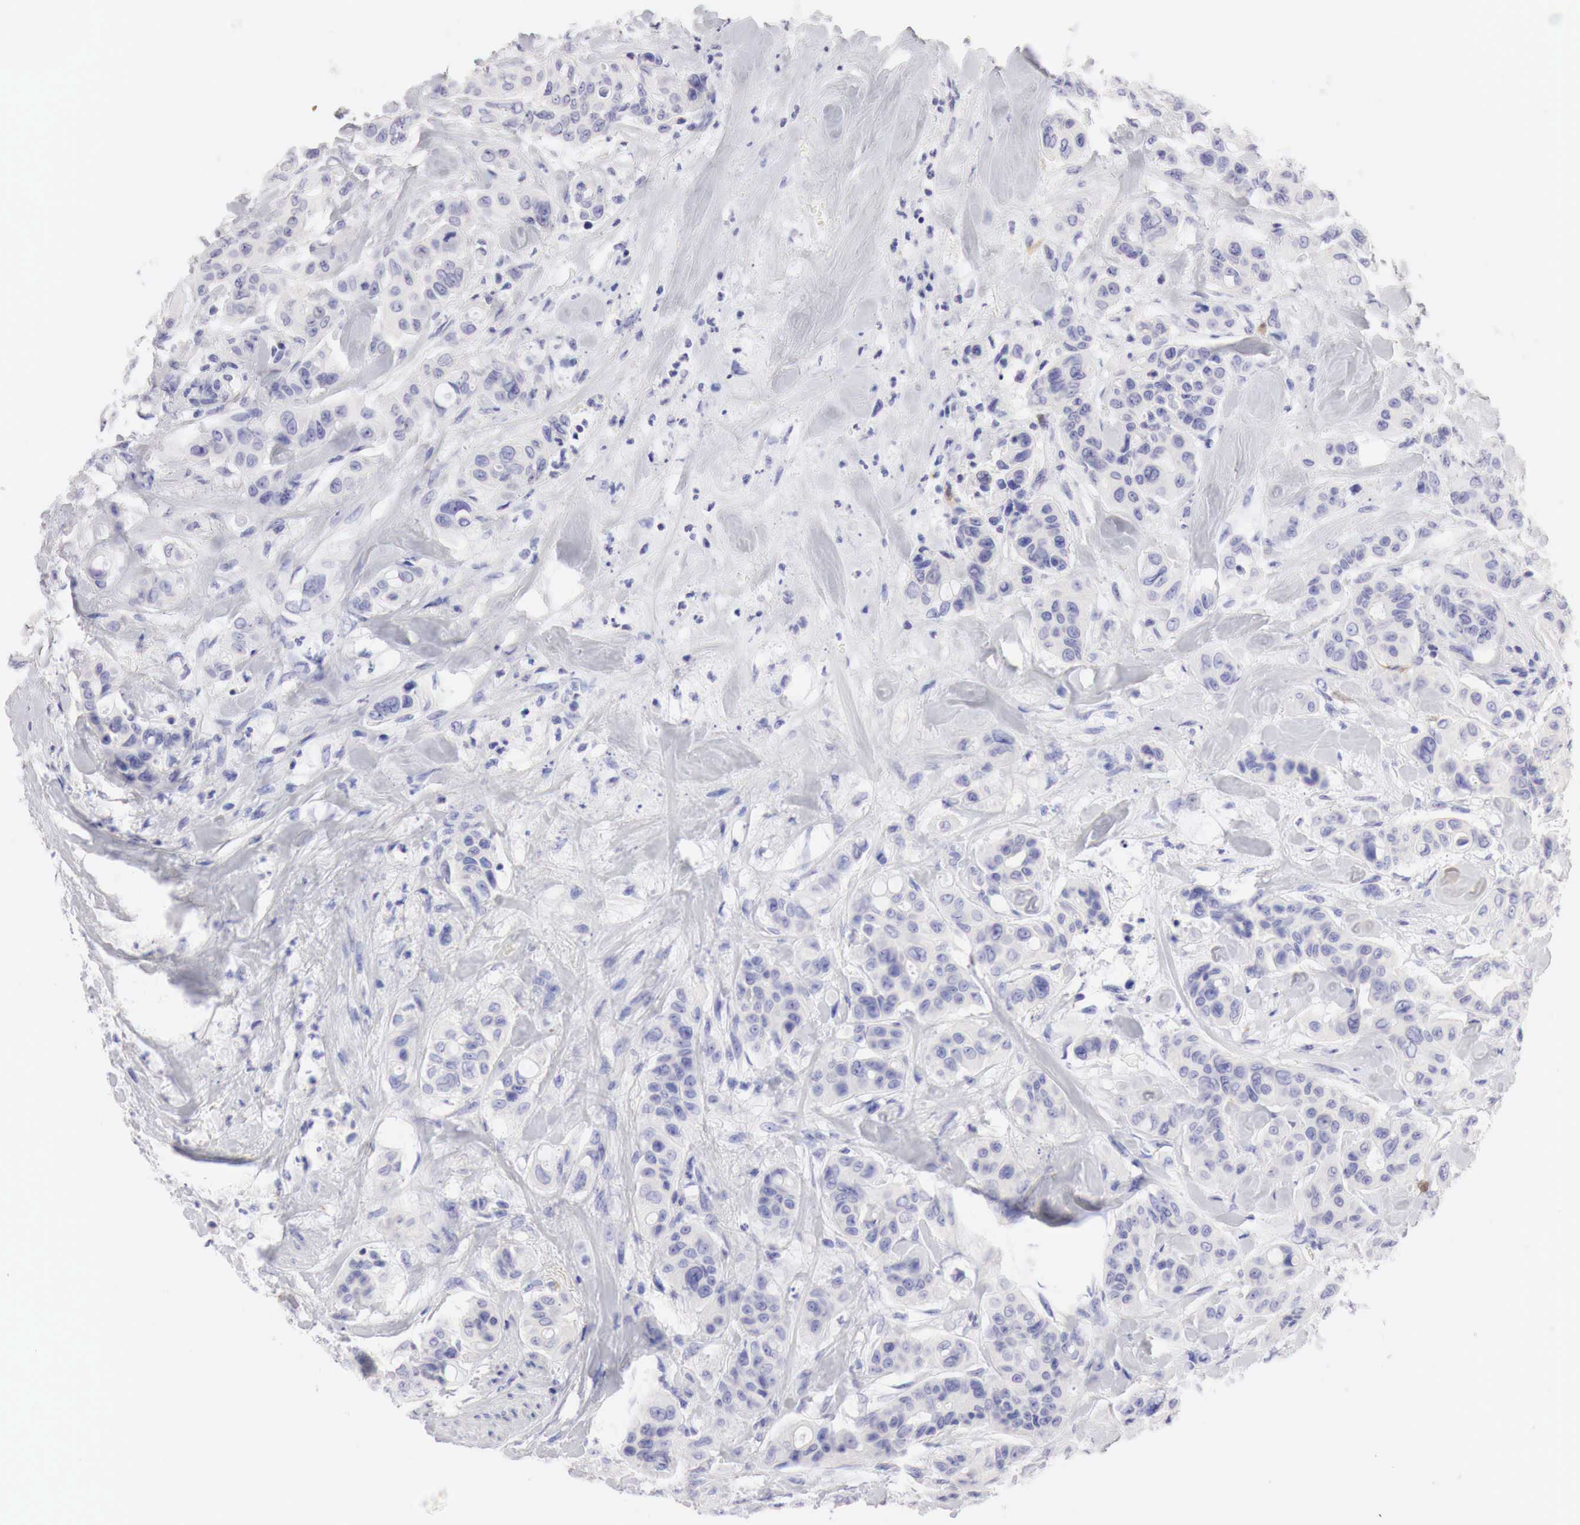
{"staining": {"intensity": "negative", "quantity": "none", "location": "none"}, "tissue": "colorectal cancer", "cell_type": "Tumor cells", "image_type": "cancer", "snomed": [{"axis": "morphology", "description": "Adenocarcinoma, NOS"}, {"axis": "topography", "description": "Colon"}], "caption": "Immunohistochemical staining of human colorectal adenocarcinoma reveals no significant staining in tumor cells.", "gene": "CDKN2A", "patient": {"sex": "female", "age": 70}}